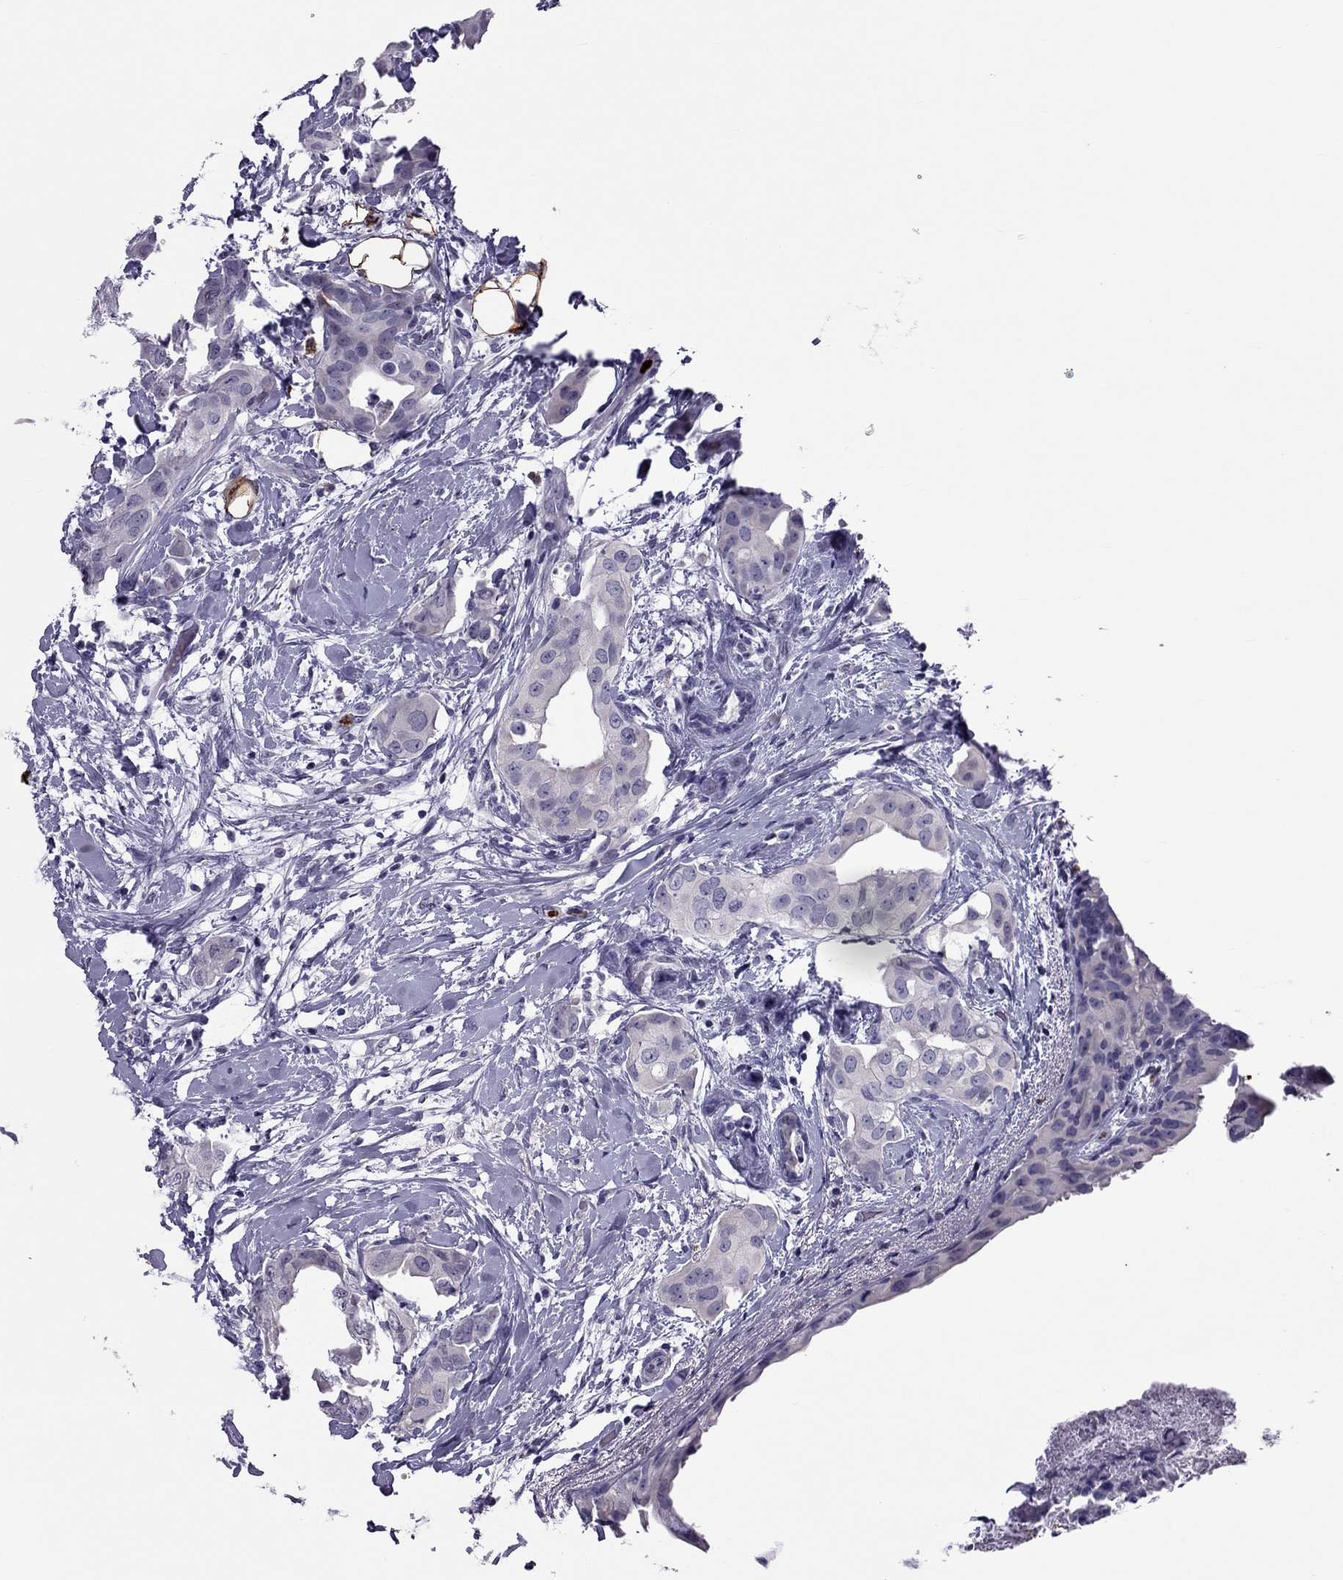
{"staining": {"intensity": "negative", "quantity": "none", "location": "none"}, "tissue": "breast cancer", "cell_type": "Tumor cells", "image_type": "cancer", "snomed": [{"axis": "morphology", "description": "Normal tissue, NOS"}, {"axis": "morphology", "description": "Duct carcinoma"}, {"axis": "topography", "description": "Breast"}], "caption": "Tumor cells show no significant protein expression in breast cancer.", "gene": "CCL27", "patient": {"sex": "female", "age": 40}}